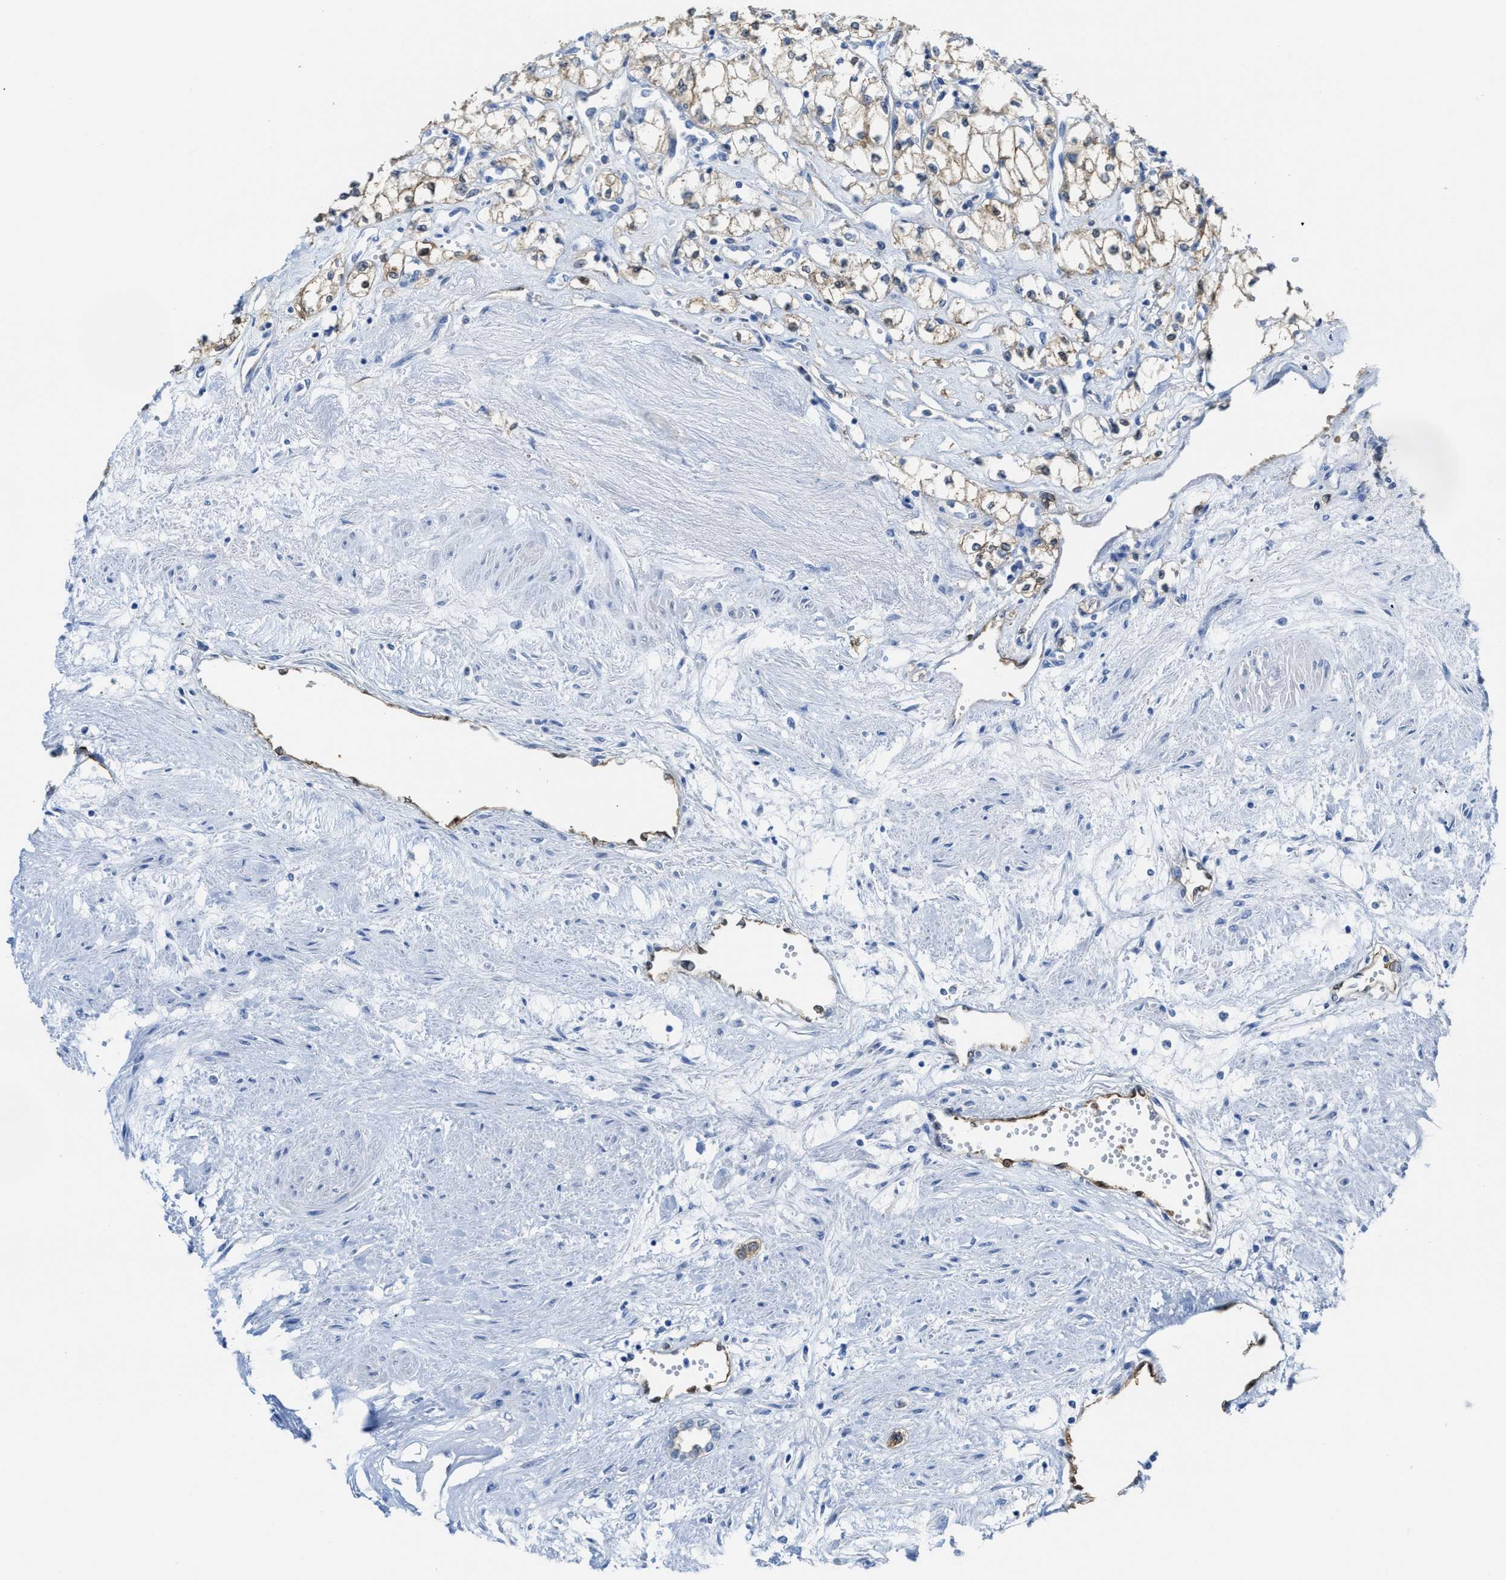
{"staining": {"intensity": "weak", "quantity": "<25%", "location": "cytoplasmic/membranous"}, "tissue": "renal cancer", "cell_type": "Tumor cells", "image_type": "cancer", "snomed": [{"axis": "morphology", "description": "Adenocarcinoma, NOS"}, {"axis": "topography", "description": "Kidney"}], "caption": "An immunohistochemistry image of renal cancer (adenocarcinoma) is shown. There is no staining in tumor cells of renal cancer (adenocarcinoma).", "gene": "ASS1", "patient": {"sex": "male", "age": 59}}